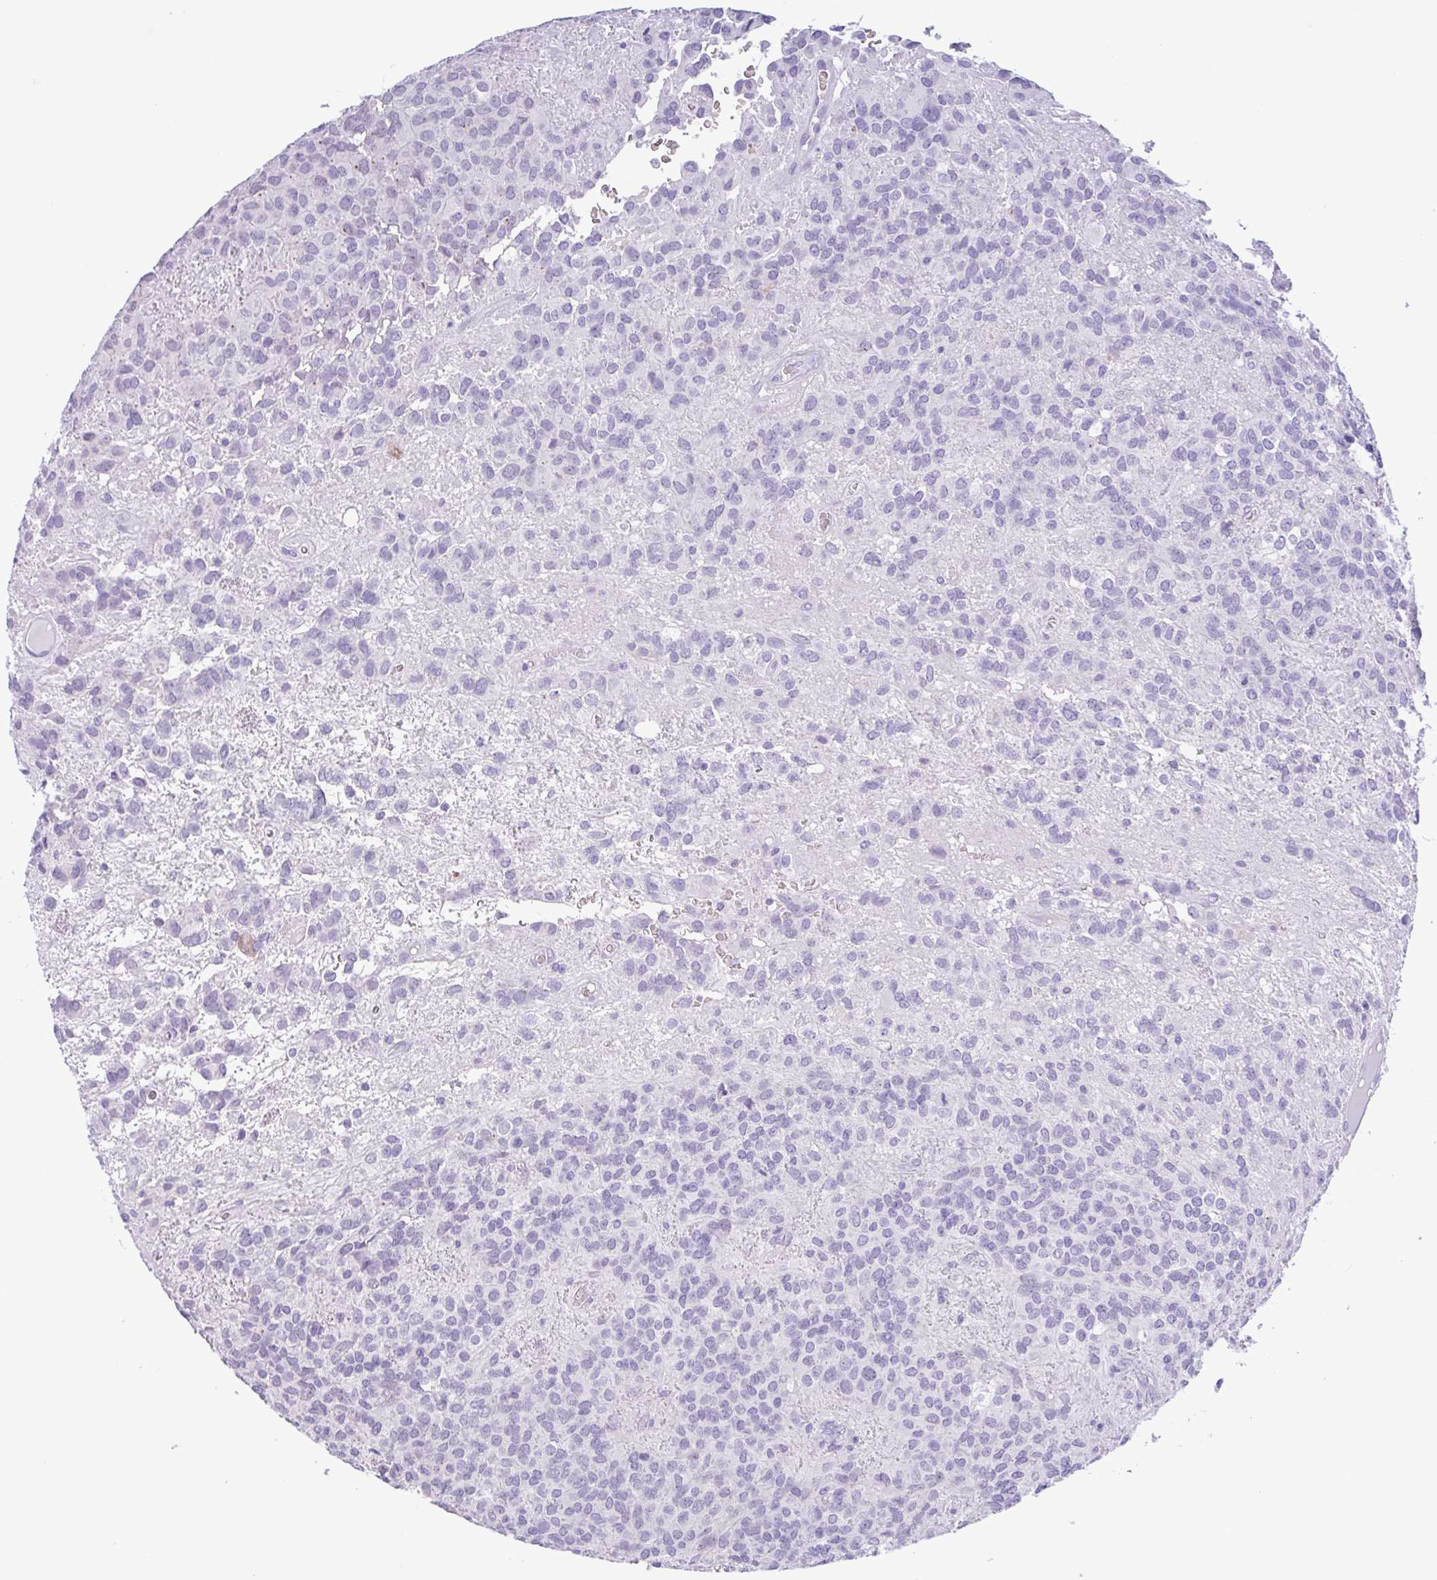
{"staining": {"intensity": "negative", "quantity": "none", "location": "none"}, "tissue": "glioma", "cell_type": "Tumor cells", "image_type": "cancer", "snomed": [{"axis": "morphology", "description": "Glioma, malignant, Low grade"}, {"axis": "topography", "description": "Brain"}], "caption": "Immunohistochemistry histopathology image of glioma stained for a protein (brown), which reveals no expression in tumor cells.", "gene": "CTSE", "patient": {"sex": "male", "age": 56}}